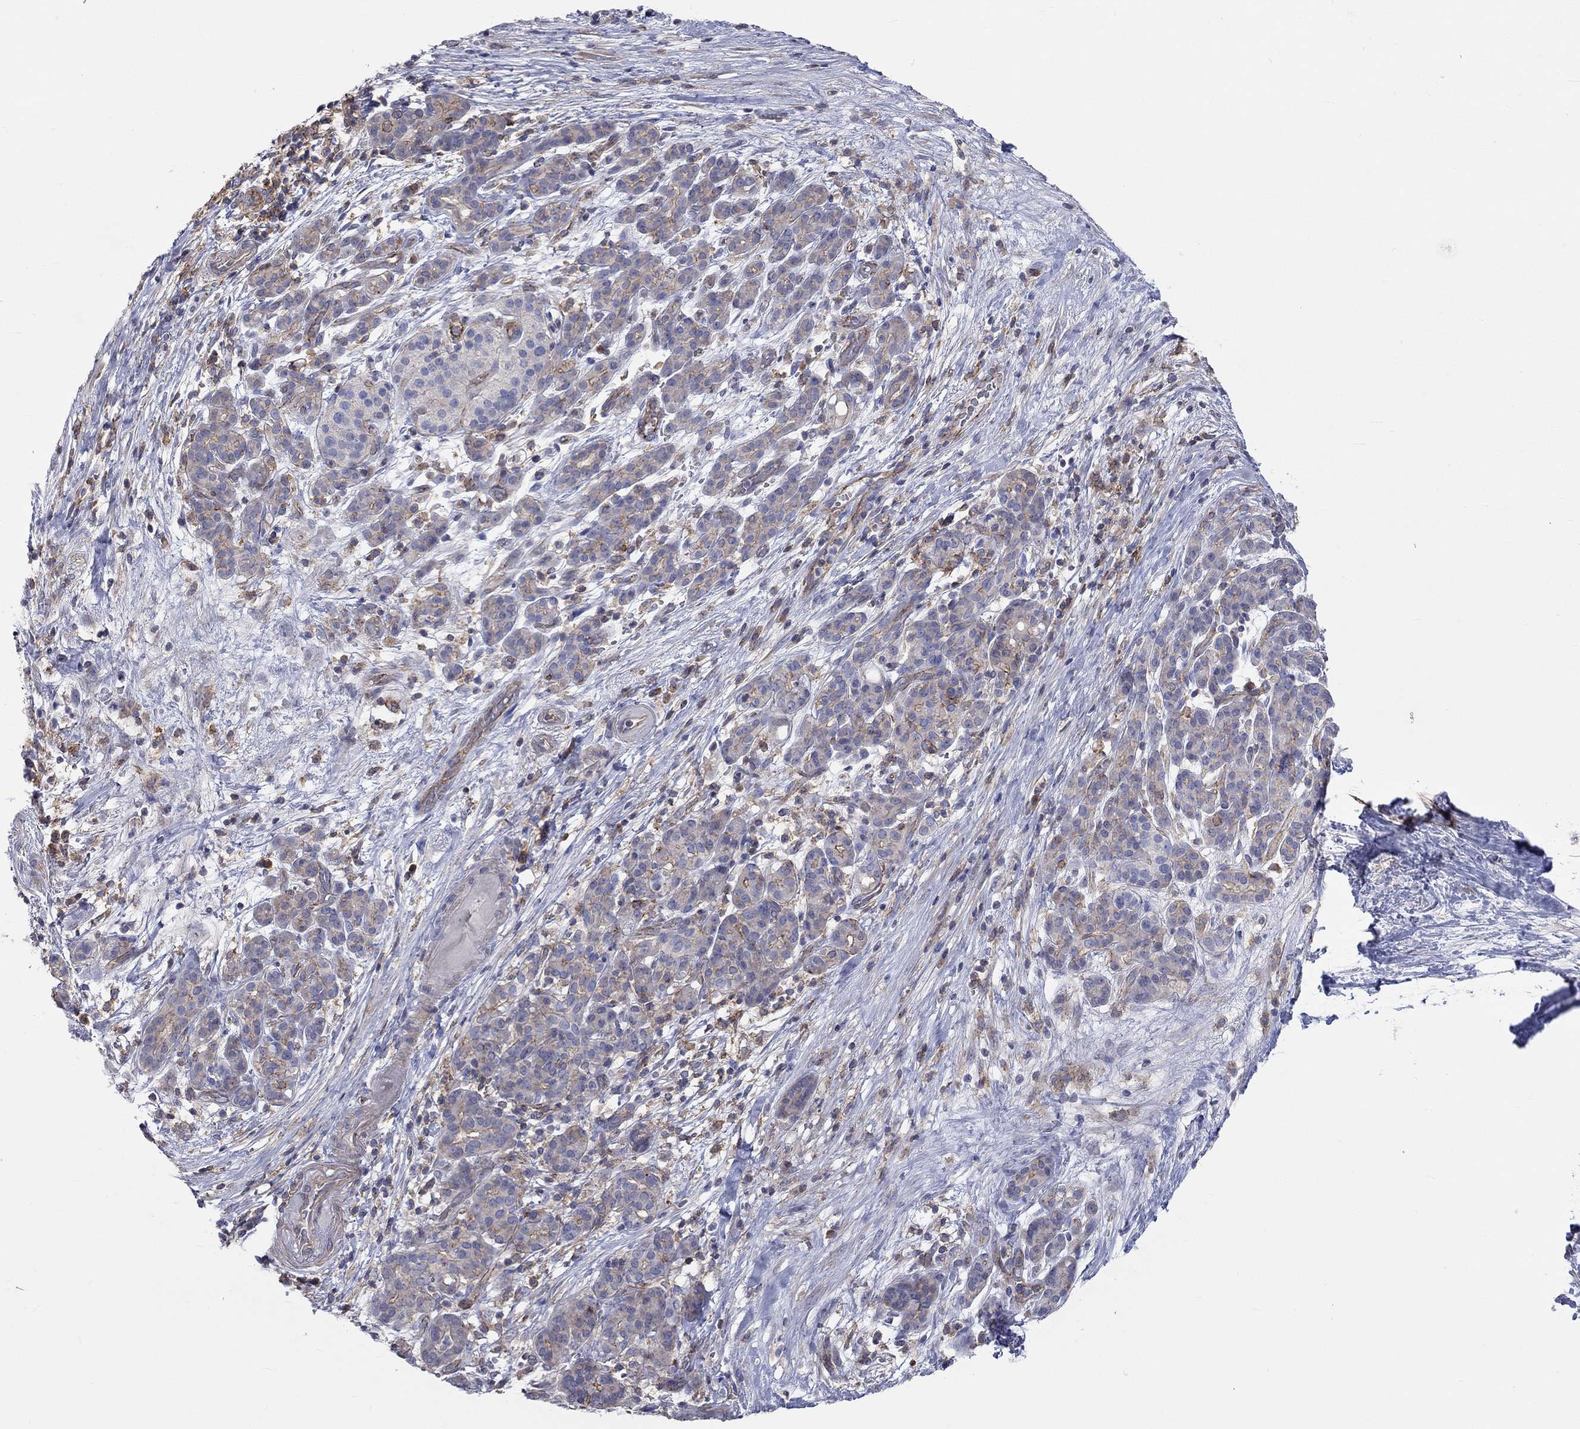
{"staining": {"intensity": "strong", "quantity": "<25%", "location": "cytoplasmic/membranous"}, "tissue": "pancreatic cancer", "cell_type": "Tumor cells", "image_type": "cancer", "snomed": [{"axis": "morphology", "description": "Adenocarcinoma, NOS"}, {"axis": "topography", "description": "Pancreas"}], "caption": "High-power microscopy captured an immunohistochemistry image of pancreatic adenocarcinoma, revealing strong cytoplasmic/membranous expression in about <25% of tumor cells. Using DAB (3,3'-diaminobenzidine) (brown) and hematoxylin (blue) stains, captured at high magnification using brightfield microscopy.", "gene": "PCDHGA10", "patient": {"sex": "male", "age": 44}}